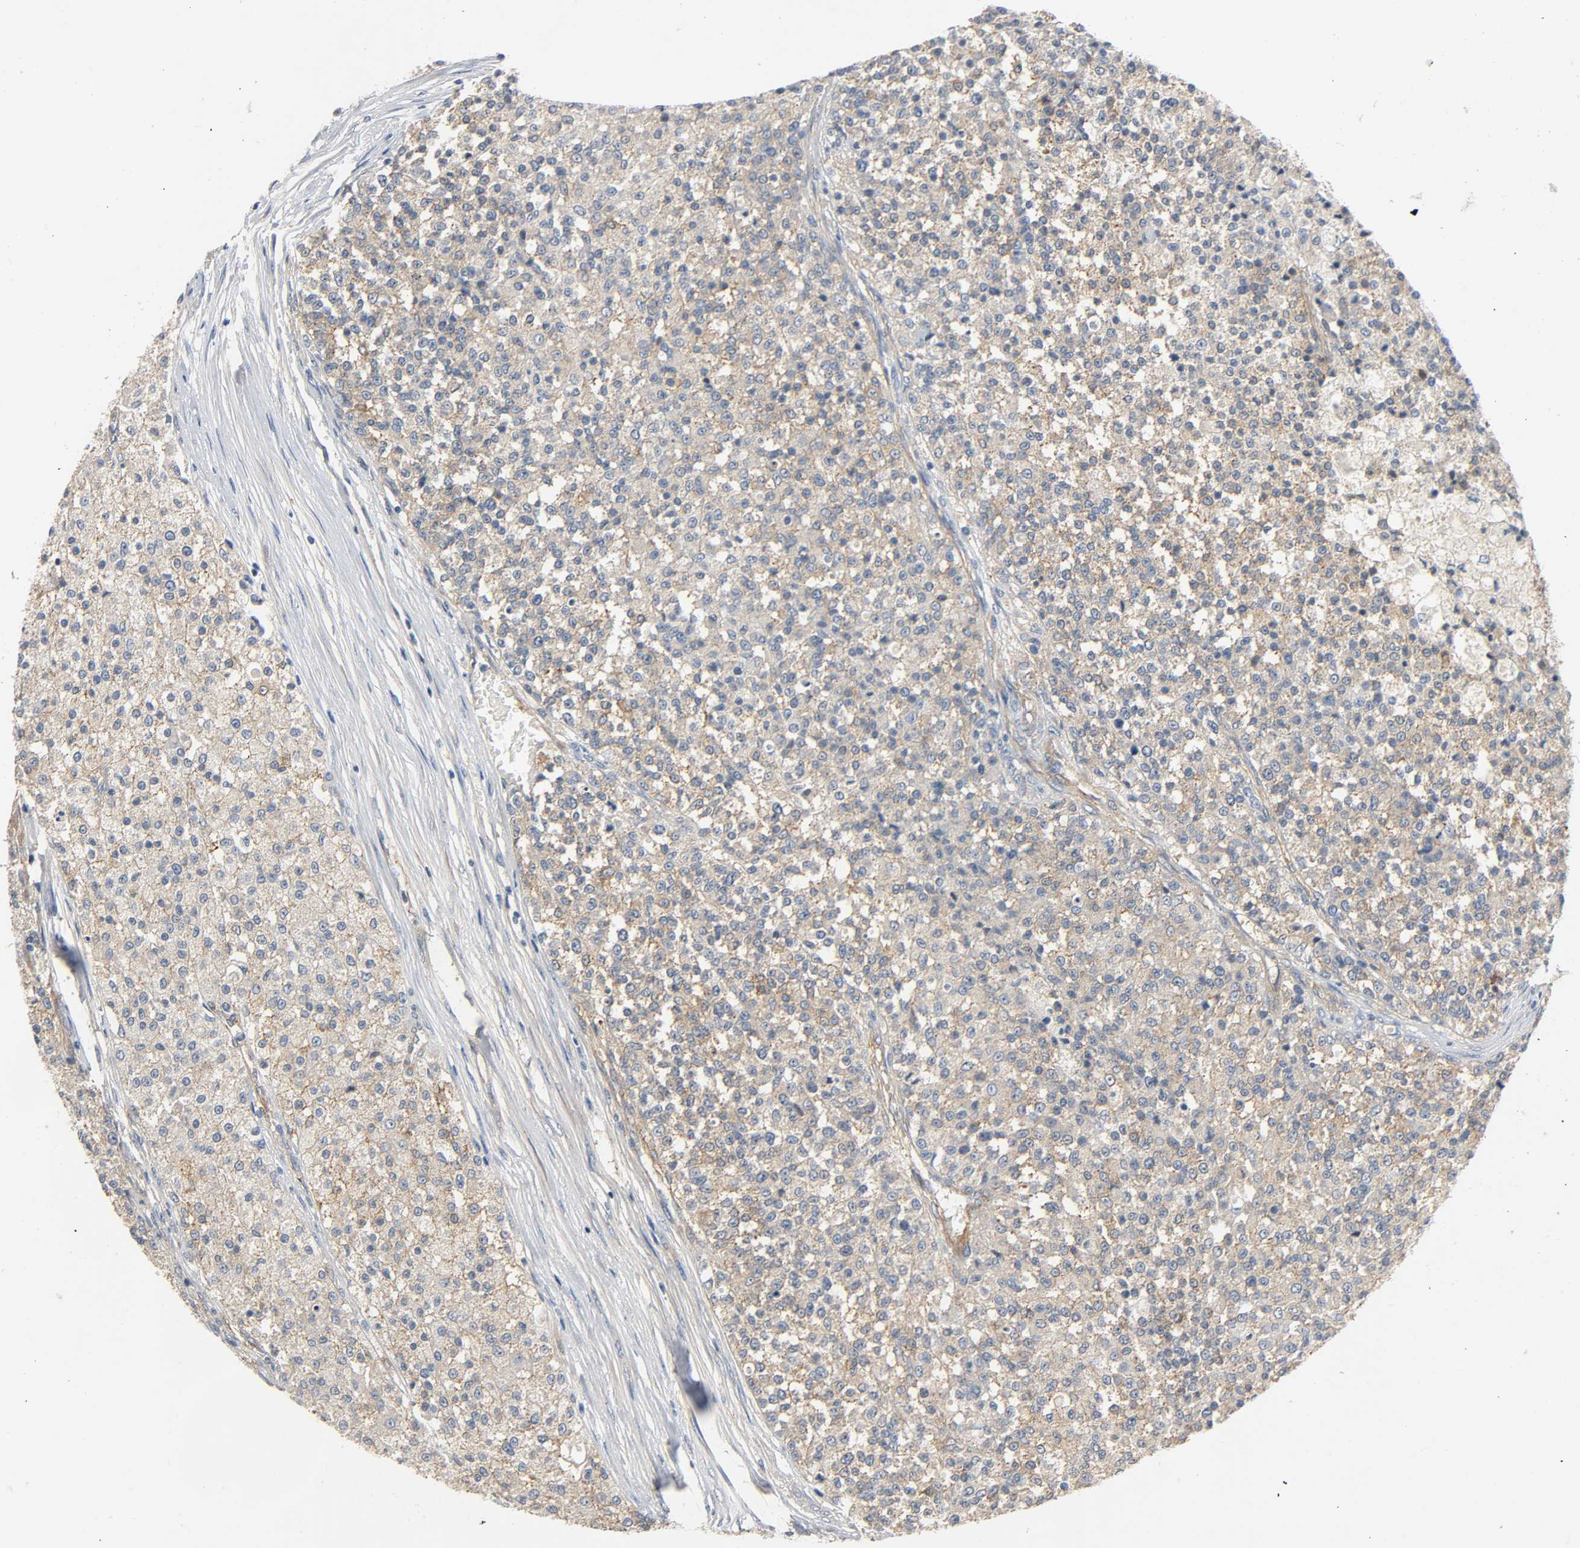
{"staining": {"intensity": "moderate", "quantity": ">75%", "location": "cytoplasmic/membranous"}, "tissue": "testis cancer", "cell_type": "Tumor cells", "image_type": "cancer", "snomed": [{"axis": "morphology", "description": "Seminoma, NOS"}, {"axis": "topography", "description": "Testis"}], "caption": "Immunohistochemistry (DAB (3,3'-diaminobenzidine)) staining of human testis cancer demonstrates moderate cytoplasmic/membranous protein positivity in approximately >75% of tumor cells. The protein is stained brown, and the nuclei are stained in blue (DAB (3,3'-diaminobenzidine) IHC with brightfield microscopy, high magnification).", "gene": "ARPC1A", "patient": {"sex": "male", "age": 59}}